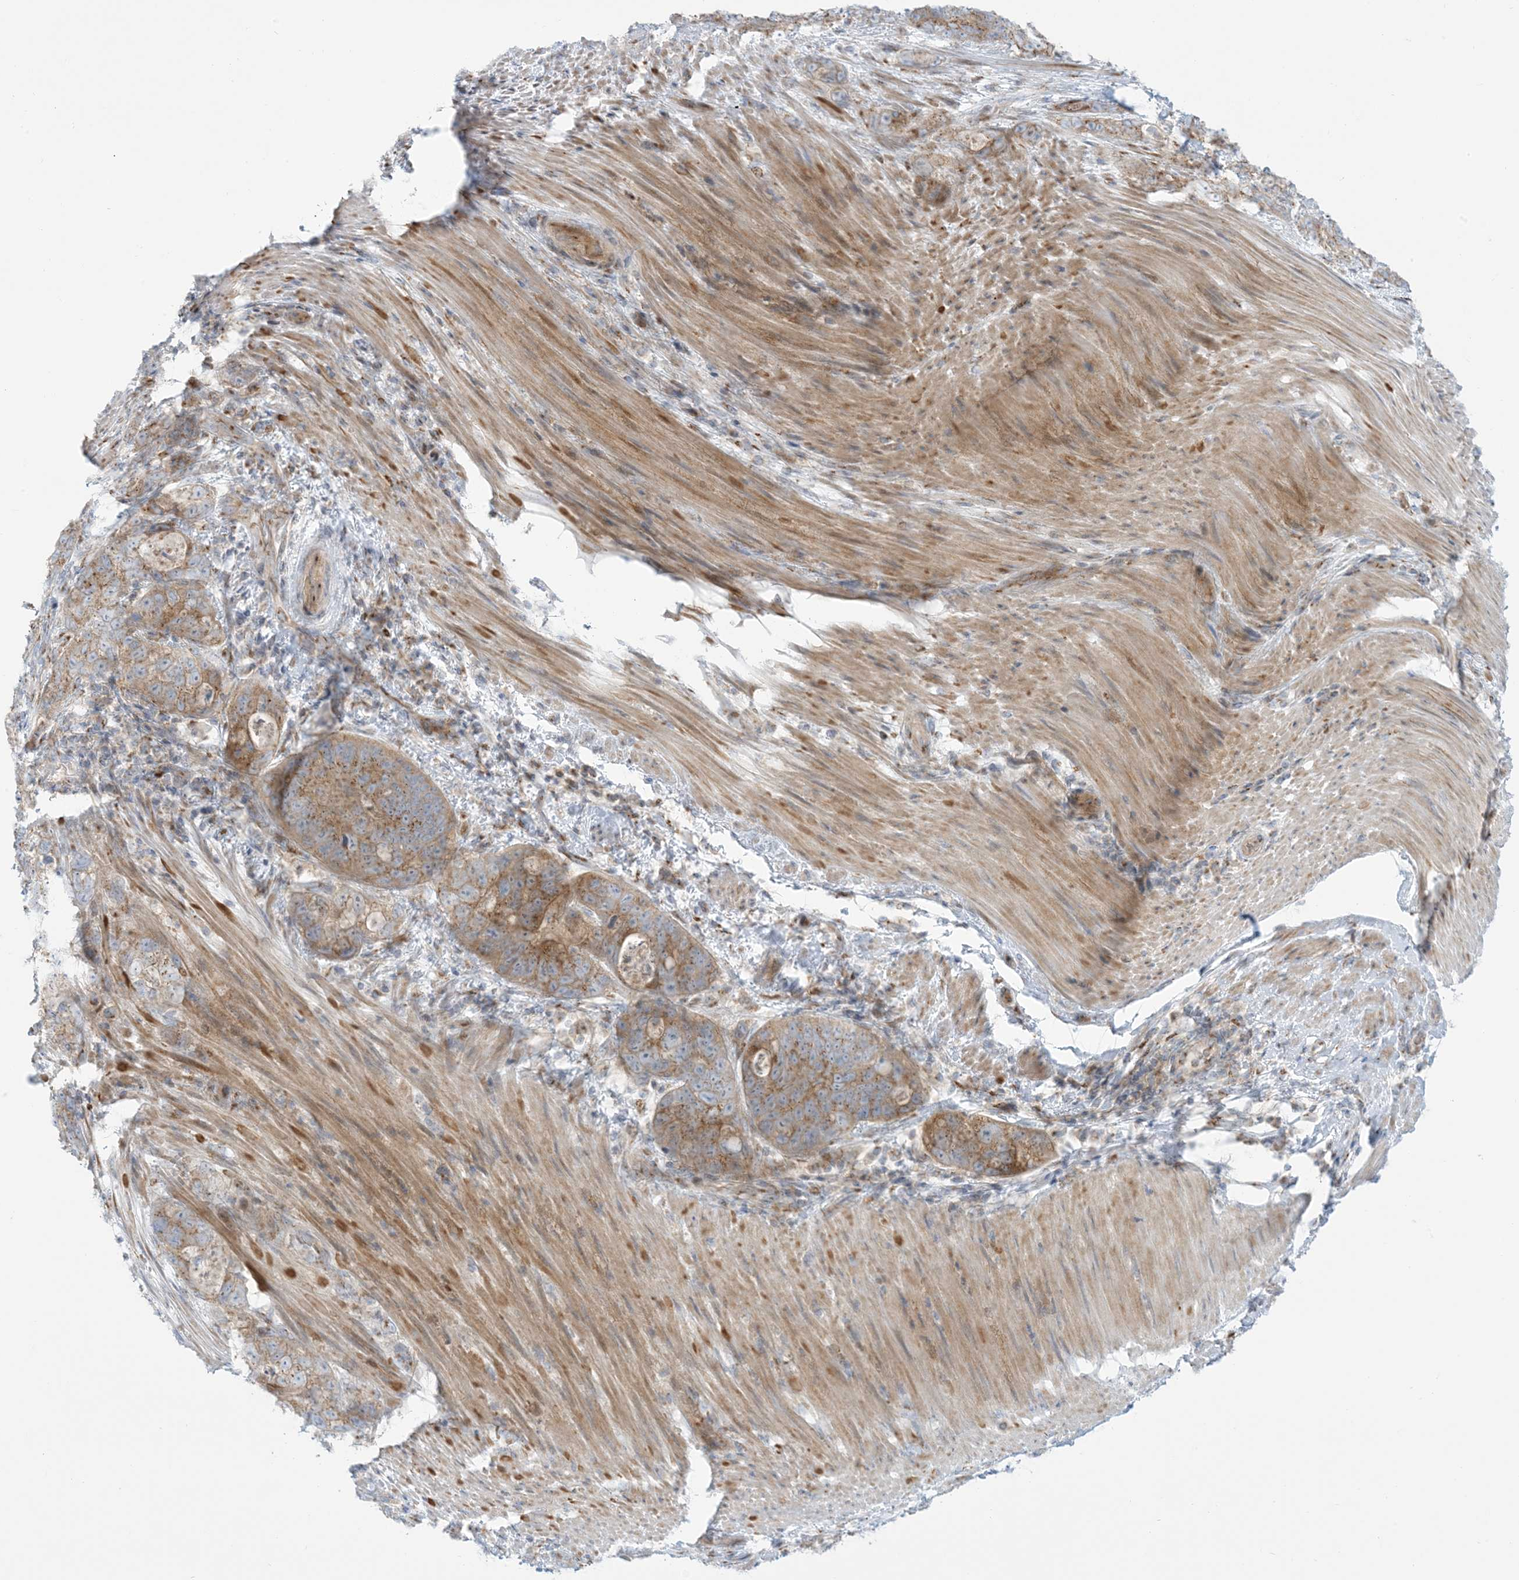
{"staining": {"intensity": "moderate", "quantity": ">75%", "location": "cytoplasmic/membranous"}, "tissue": "stomach cancer", "cell_type": "Tumor cells", "image_type": "cancer", "snomed": [{"axis": "morphology", "description": "Normal tissue, NOS"}, {"axis": "morphology", "description": "Adenocarcinoma, NOS"}, {"axis": "topography", "description": "Stomach"}], "caption": "Protein expression analysis of stomach cancer displays moderate cytoplasmic/membranous expression in about >75% of tumor cells.", "gene": "AFTPH", "patient": {"sex": "female", "age": 89}}